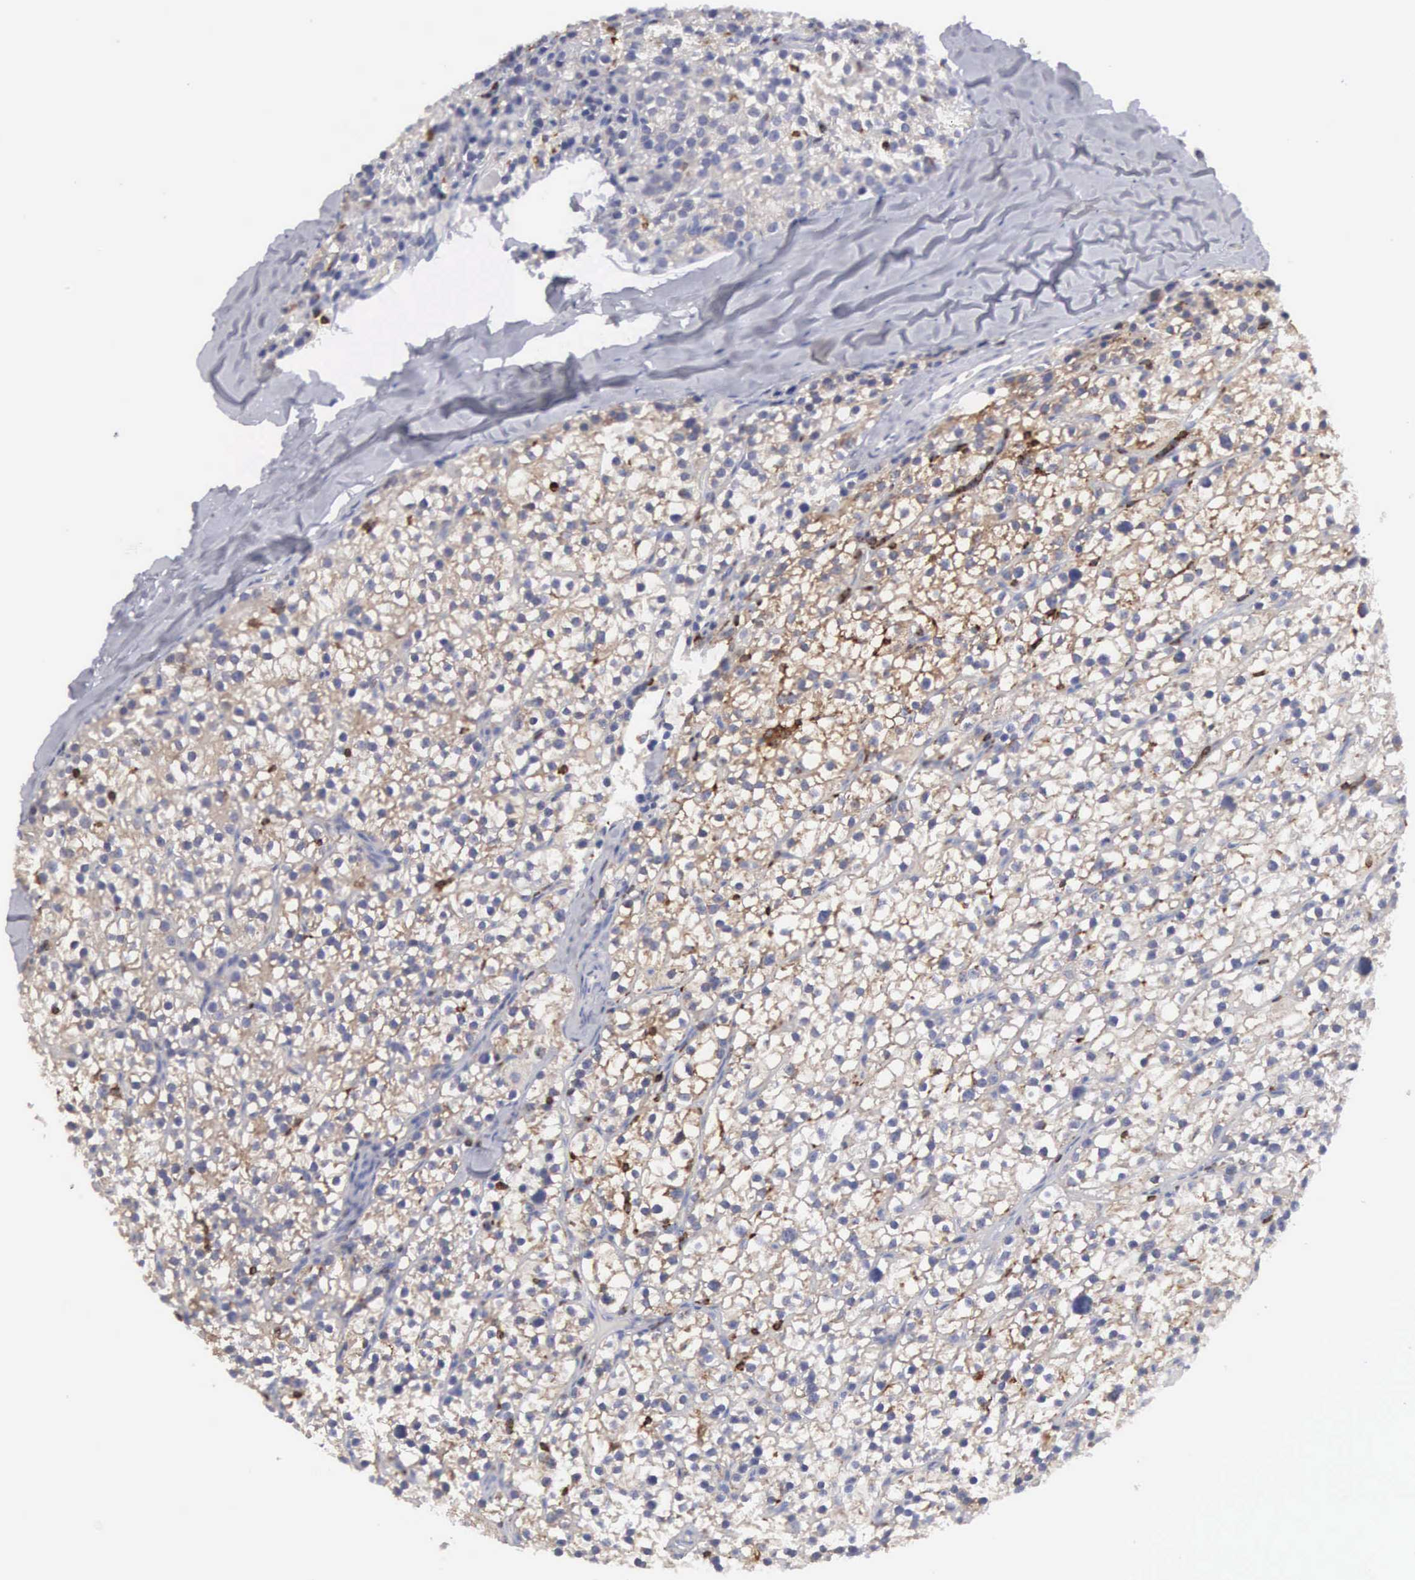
{"staining": {"intensity": "strong", "quantity": "<25%", "location": "cytoplasmic/membranous,nuclear"}, "tissue": "parathyroid gland", "cell_type": "Glandular cells", "image_type": "normal", "snomed": [{"axis": "morphology", "description": "Normal tissue, NOS"}, {"axis": "topography", "description": "Parathyroid gland"}], "caption": "Parathyroid gland stained with a brown dye demonstrates strong cytoplasmic/membranous,nuclear positive expression in about <25% of glandular cells.", "gene": "ENSG00000285304", "patient": {"sex": "female", "age": 54}}